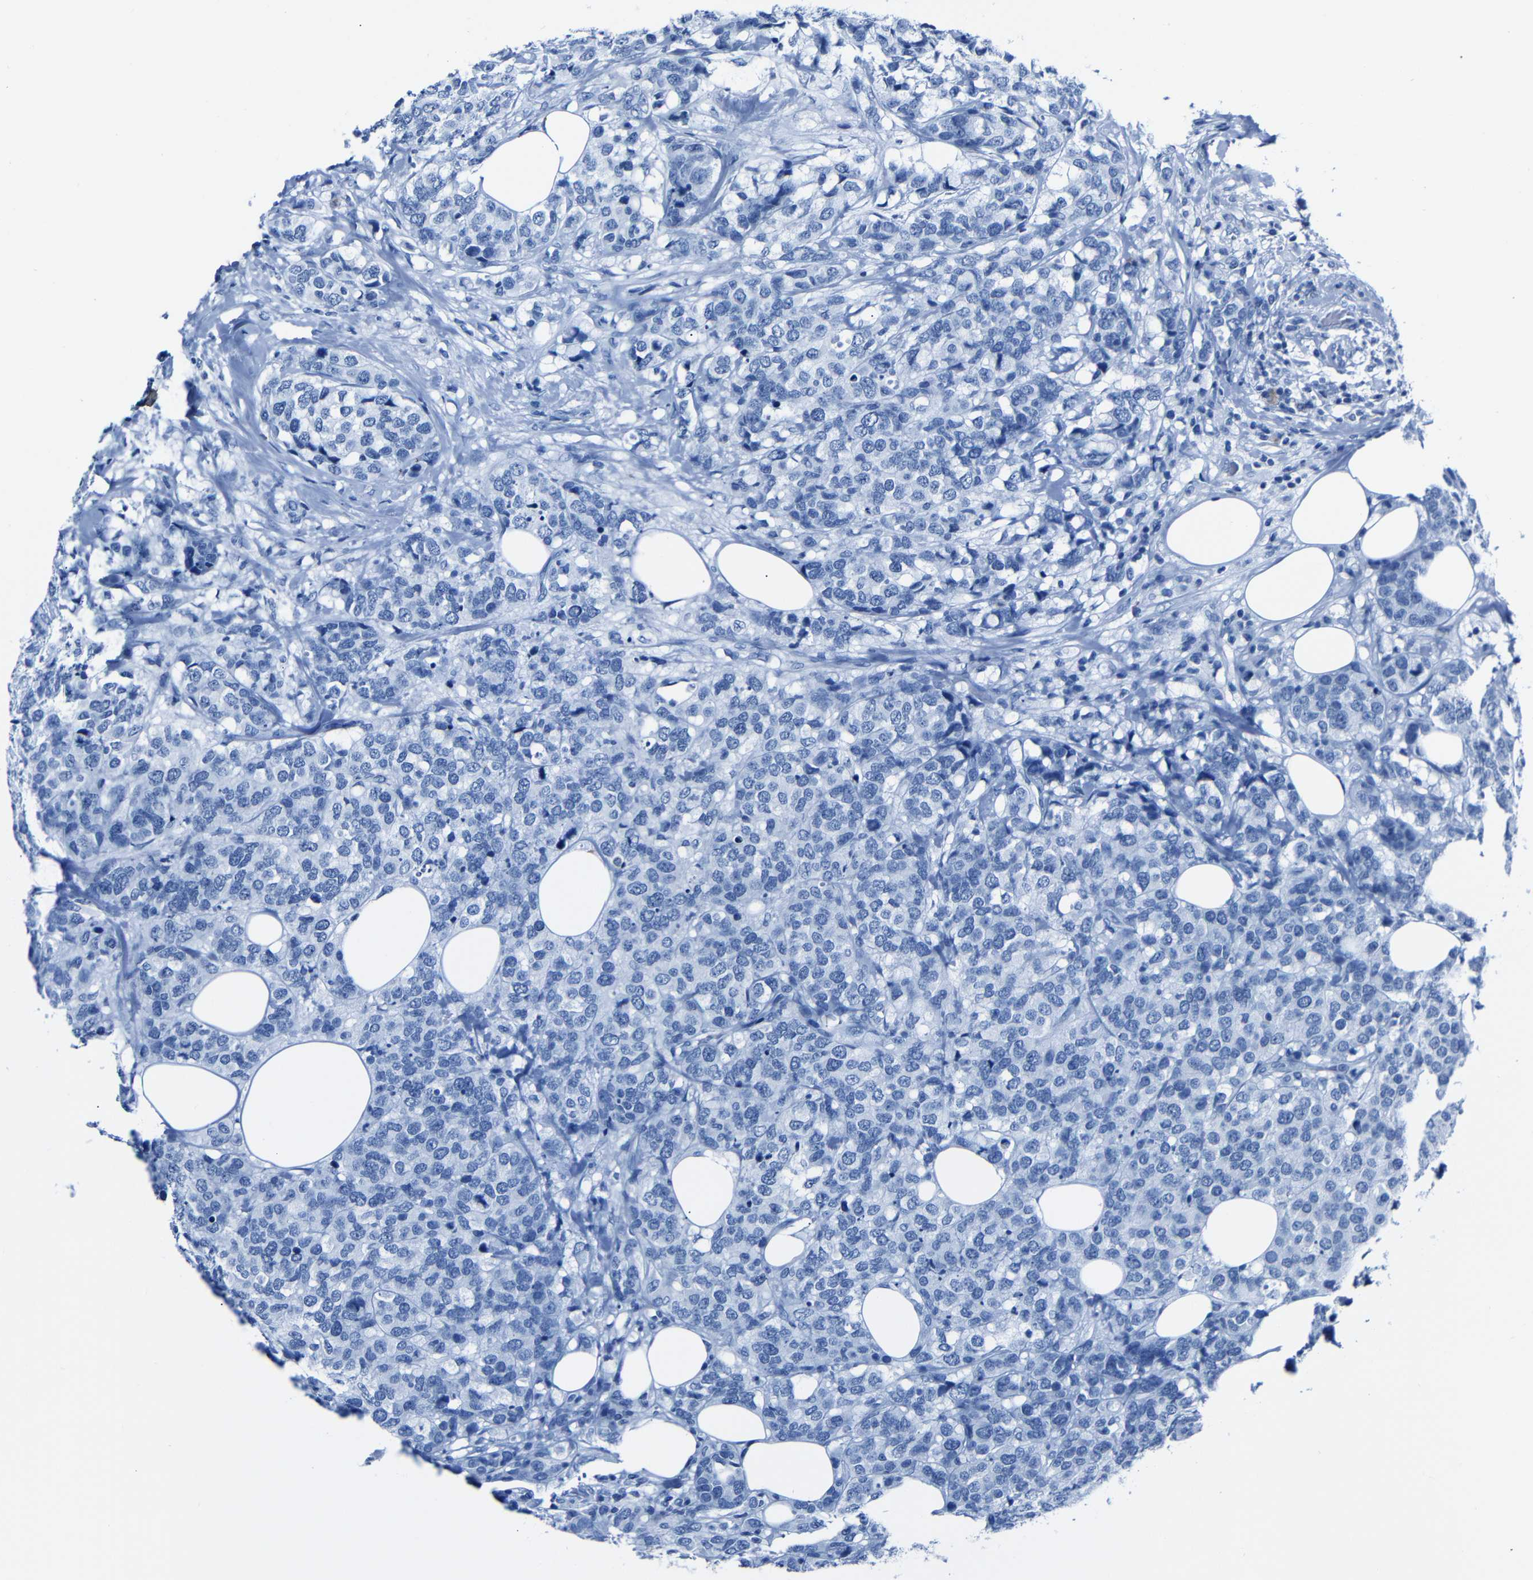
{"staining": {"intensity": "negative", "quantity": "none", "location": "none"}, "tissue": "breast cancer", "cell_type": "Tumor cells", "image_type": "cancer", "snomed": [{"axis": "morphology", "description": "Lobular carcinoma"}, {"axis": "topography", "description": "Breast"}], "caption": "A high-resolution histopathology image shows immunohistochemistry (IHC) staining of lobular carcinoma (breast), which exhibits no significant staining in tumor cells. (DAB (3,3'-diaminobenzidine) IHC with hematoxylin counter stain).", "gene": "CLDN11", "patient": {"sex": "female", "age": 59}}